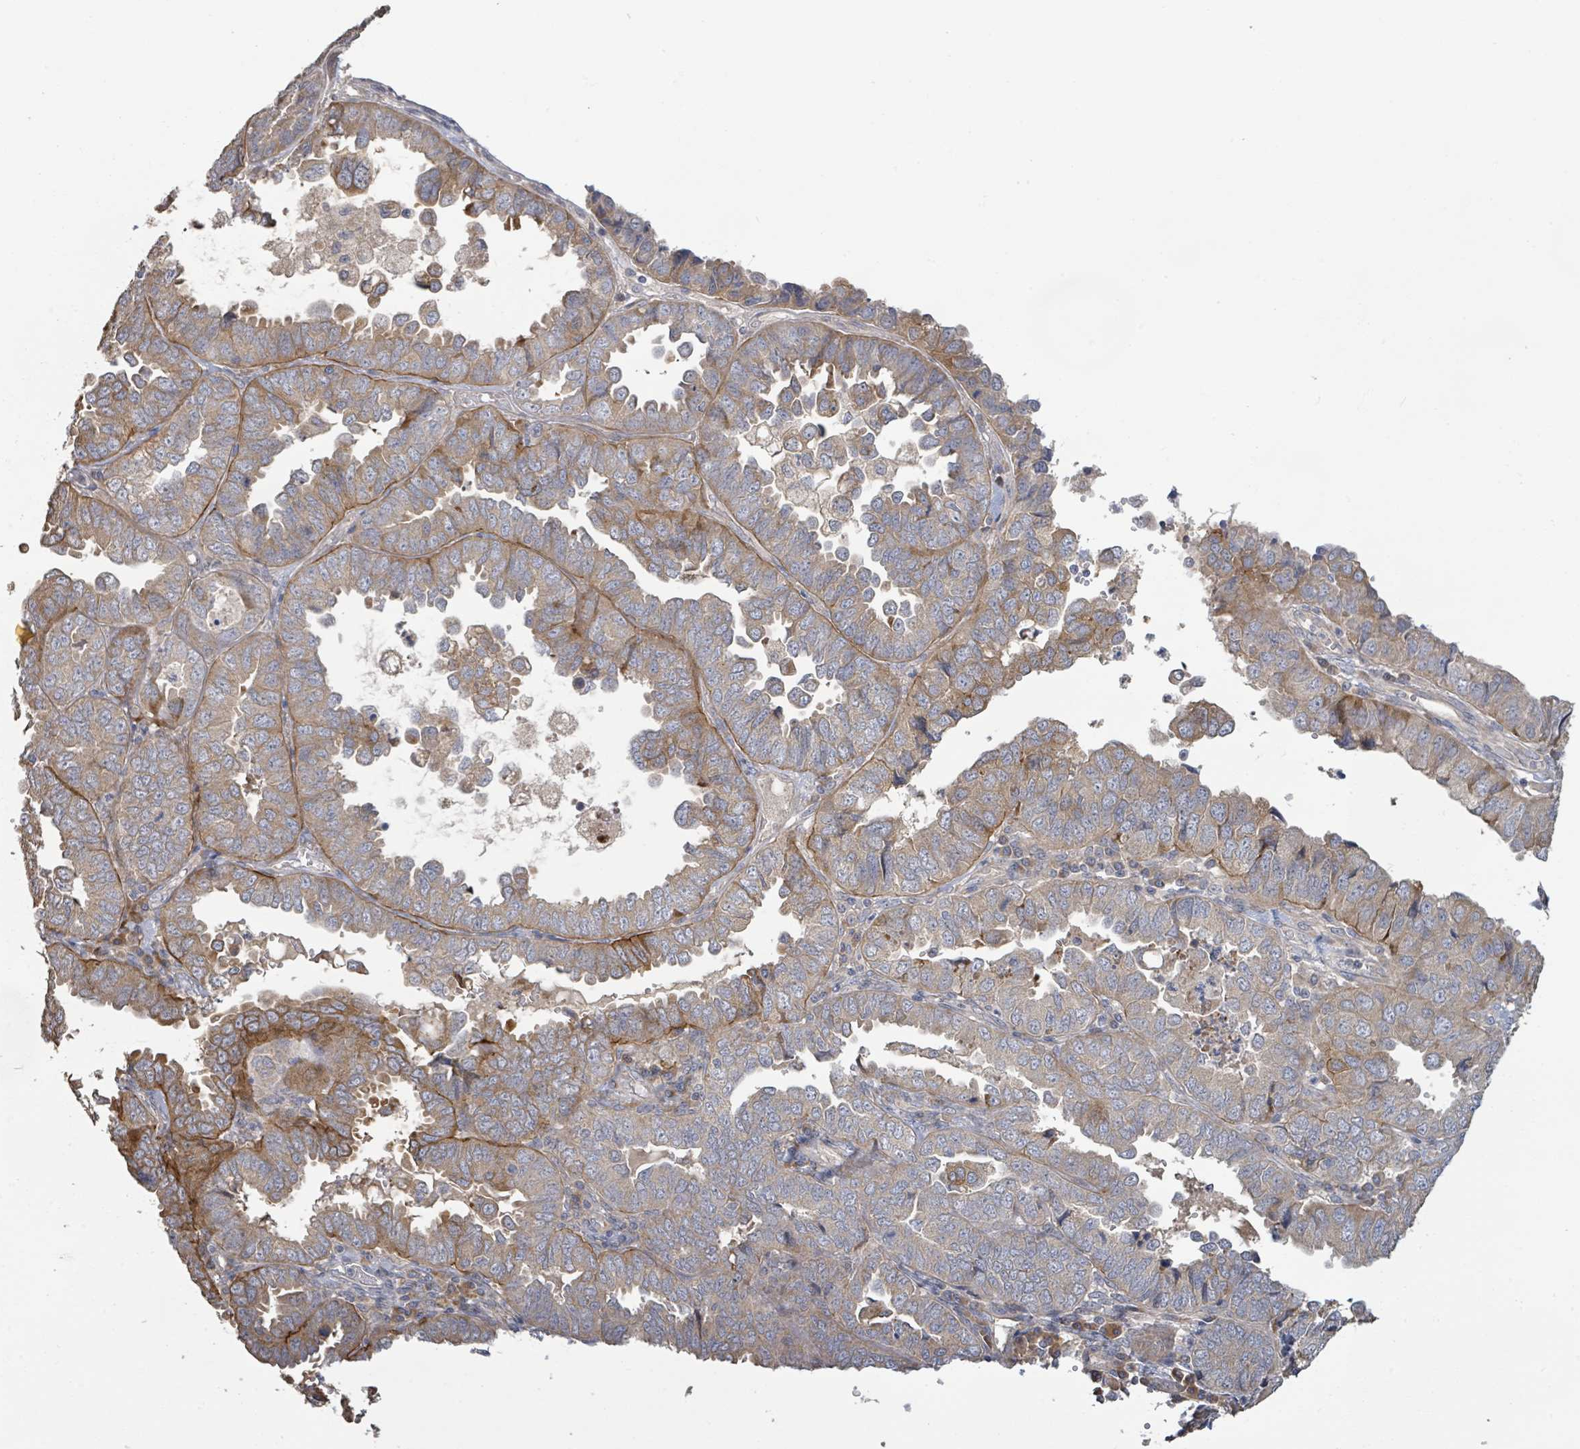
{"staining": {"intensity": "moderate", "quantity": "<25%", "location": "cytoplasmic/membranous"}, "tissue": "endometrial cancer", "cell_type": "Tumor cells", "image_type": "cancer", "snomed": [{"axis": "morphology", "description": "Adenocarcinoma, NOS"}, {"axis": "topography", "description": "Endometrium"}], "caption": "This micrograph exhibits IHC staining of human endometrial cancer, with low moderate cytoplasmic/membranous positivity in approximately <25% of tumor cells.", "gene": "KCNS2", "patient": {"sex": "female", "age": 79}}